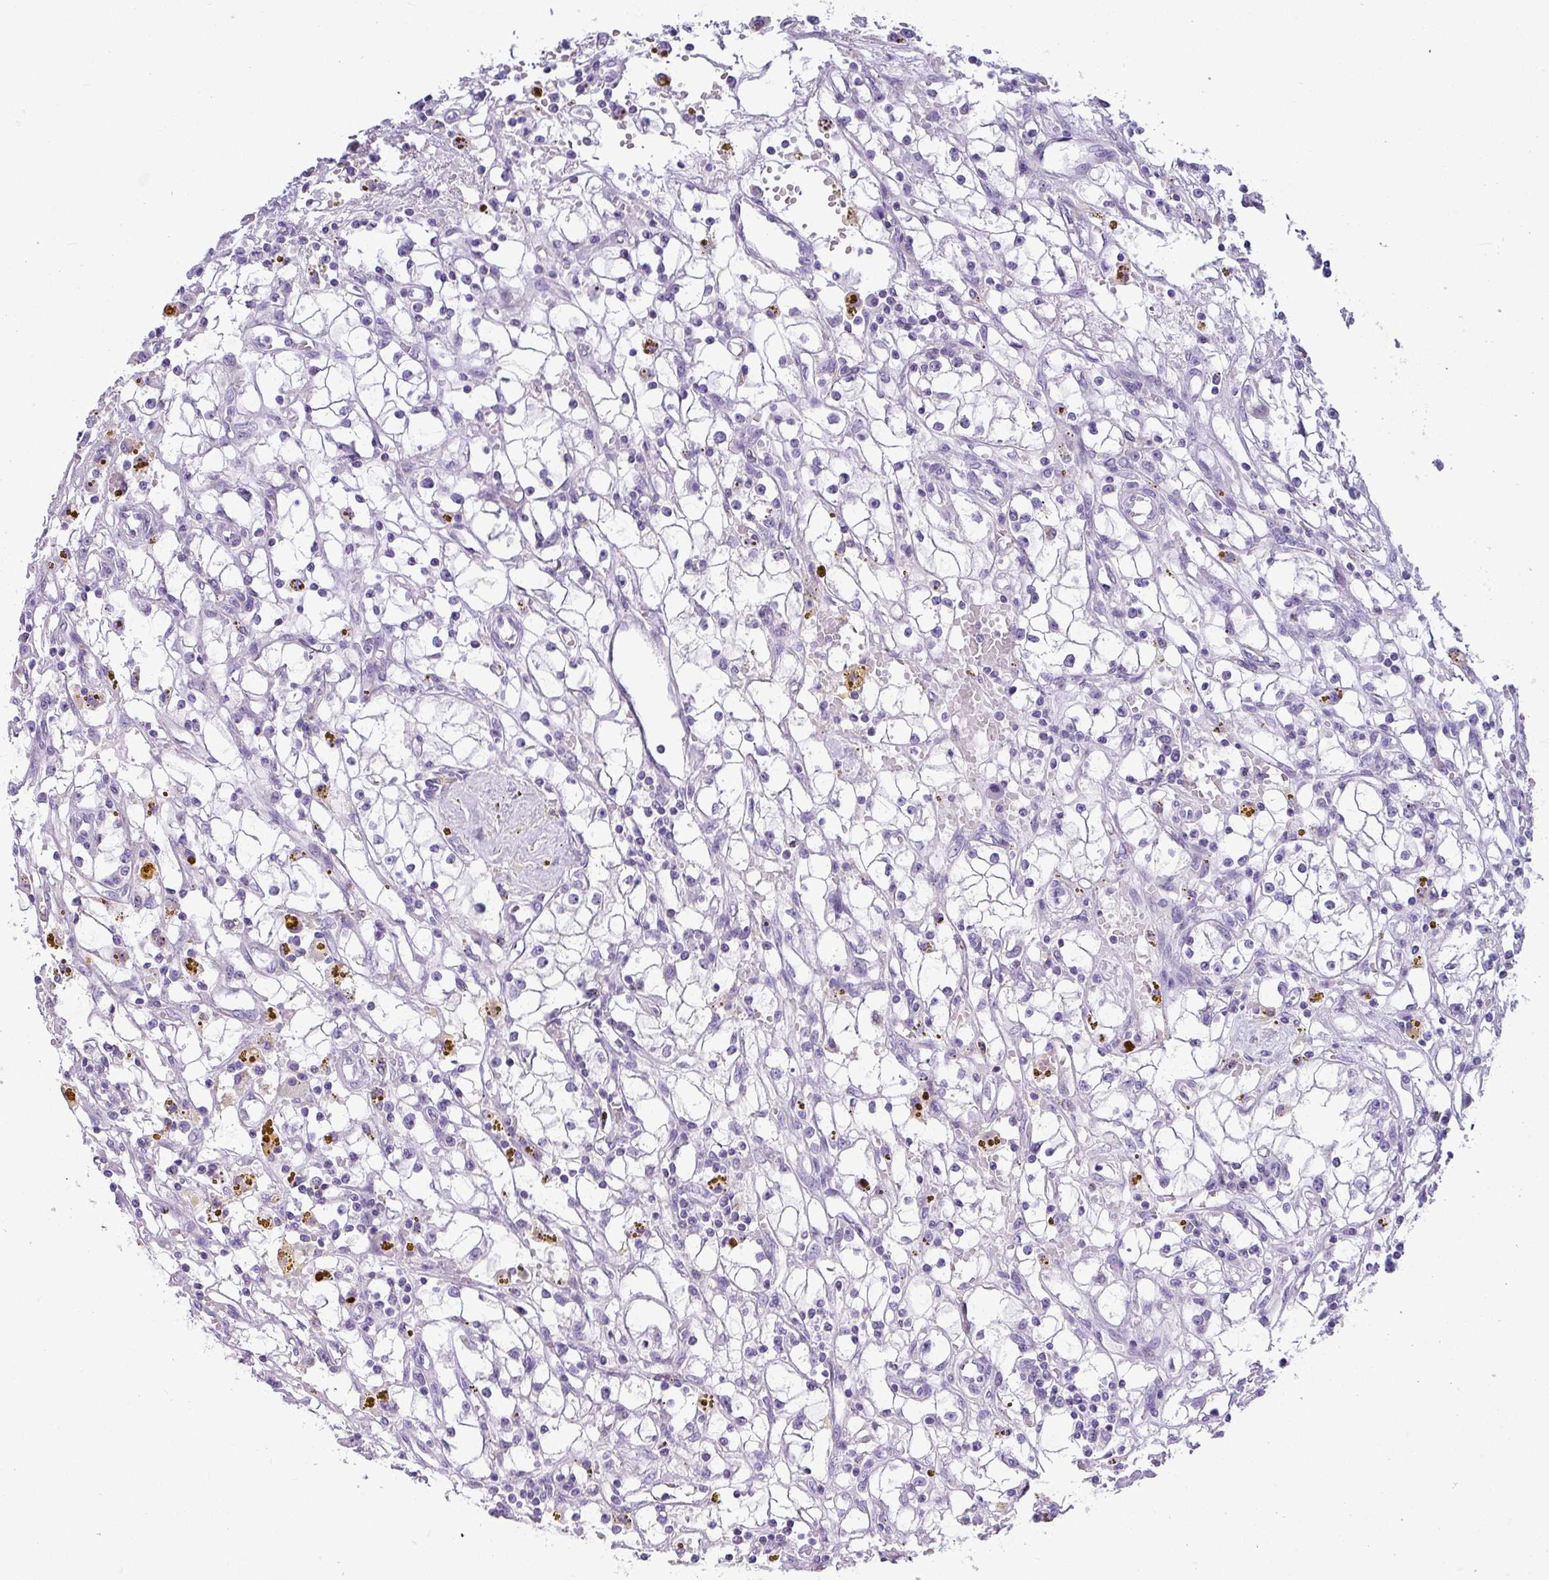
{"staining": {"intensity": "negative", "quantity": "none", "location": "none"}, "tissue": "renal cancer", "cell_type": "Tumor cells", "image_type": "cancer", "snomed": [{"axis": "morphology", "description": "Adenocarcinoma, NOS"}, {"axis": "topography", "description": "Kidney"}], "caption": "A high-resolution micrograph shows IHC staining of renal cancer (adenocarcinoma), which shows no significant expression in tumor cells.", "gene": "ZNF568", "patient": {"sex": "male", "age": 56}}